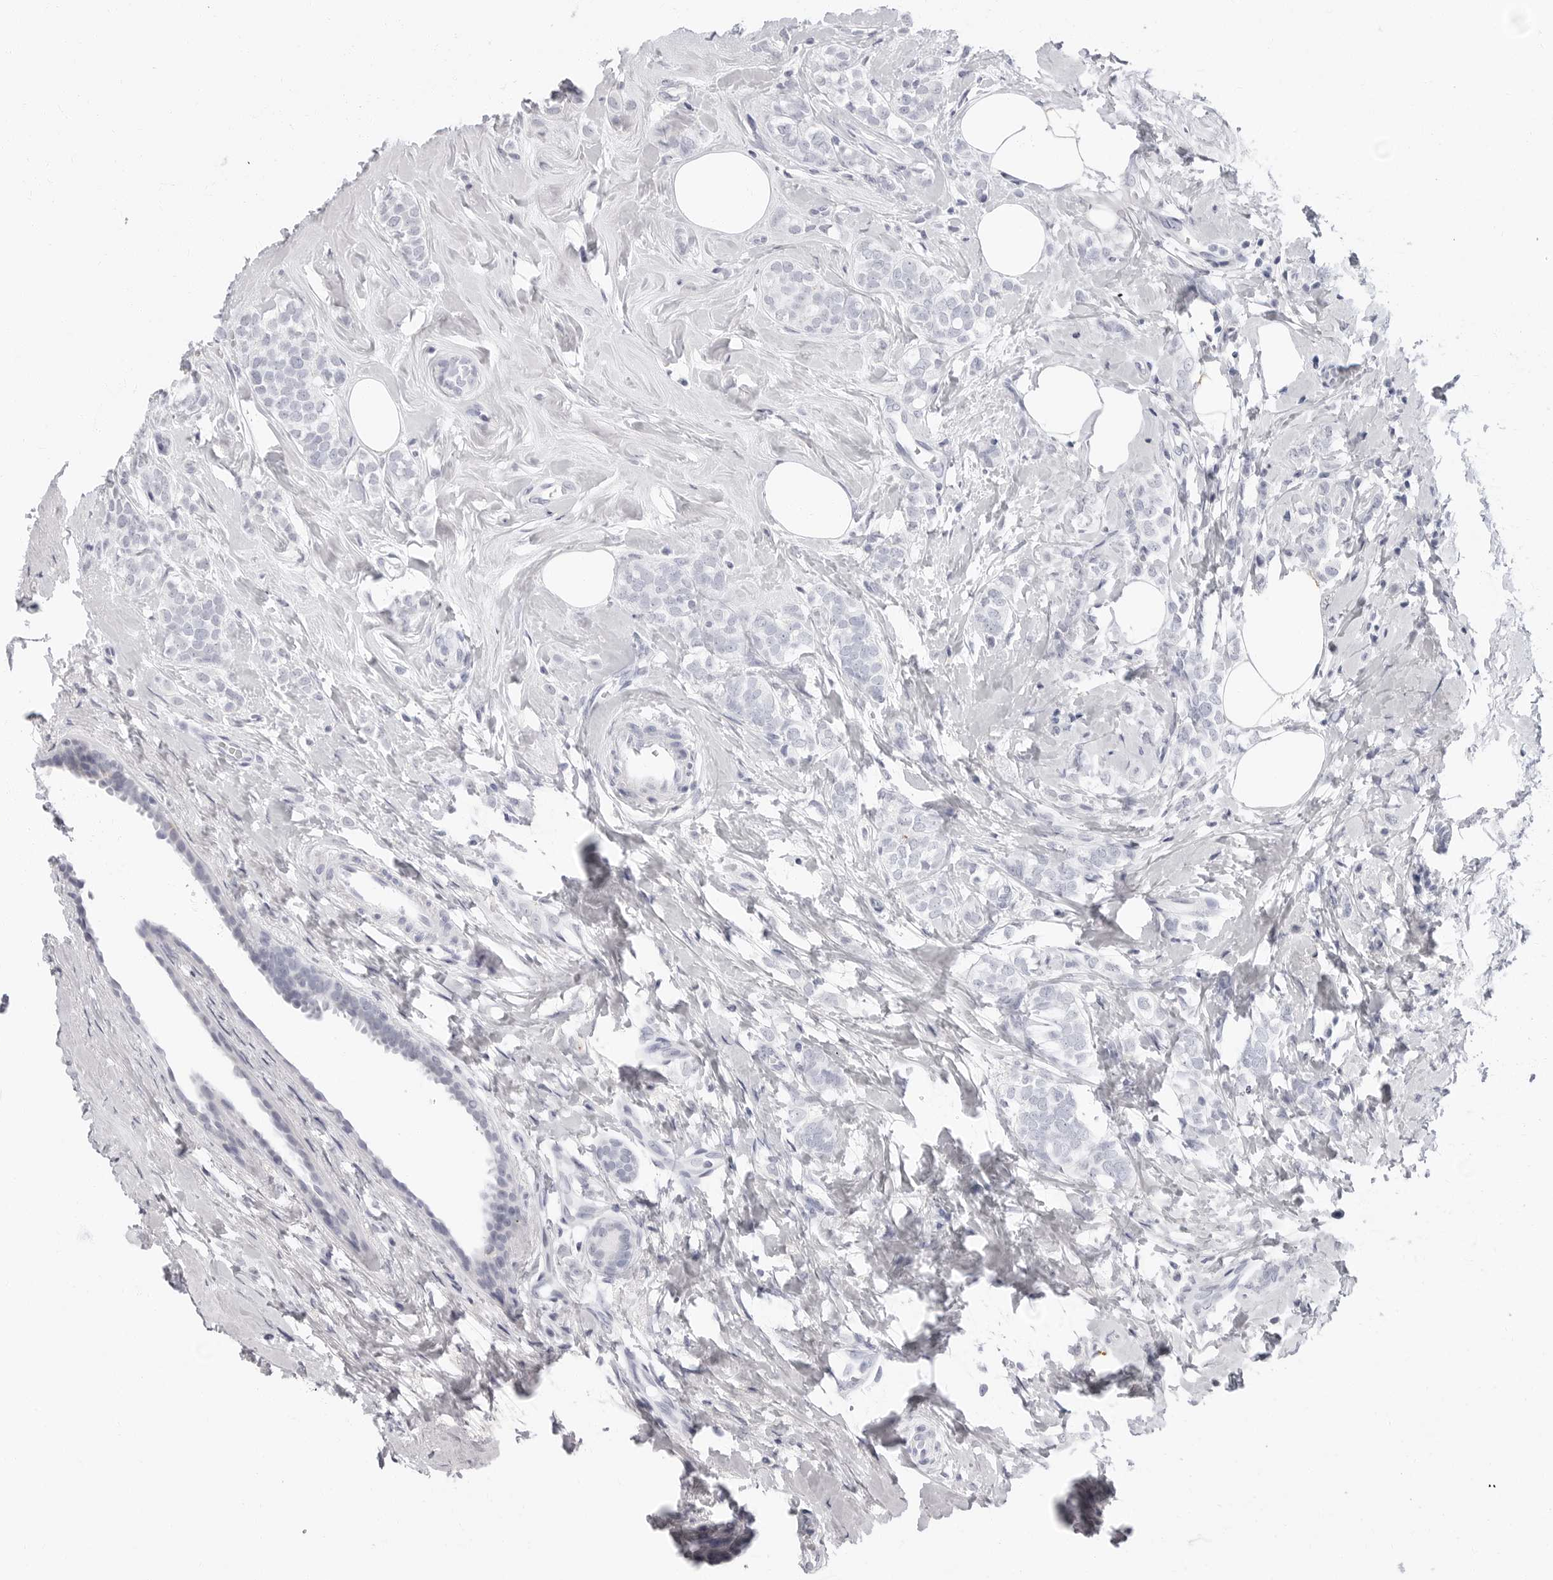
{"staining": {"intensity": "negative", "quantity": "none", "location": "none"}, "tissue": "breast cancer", "cell_type": "Tumor cells", "image_type": "cancer", "snomed": [{"axis": "morphology", "description": "Lobular carcinoma"}, {"axis": "topography", "description": "Breast"}], "caption": "This is a image of immunohistochemistry staining of breast cancer, which shows no expression in tumor cells.", "gene": "ERICH3", "patient": {"sex": "female", "age": 47}}